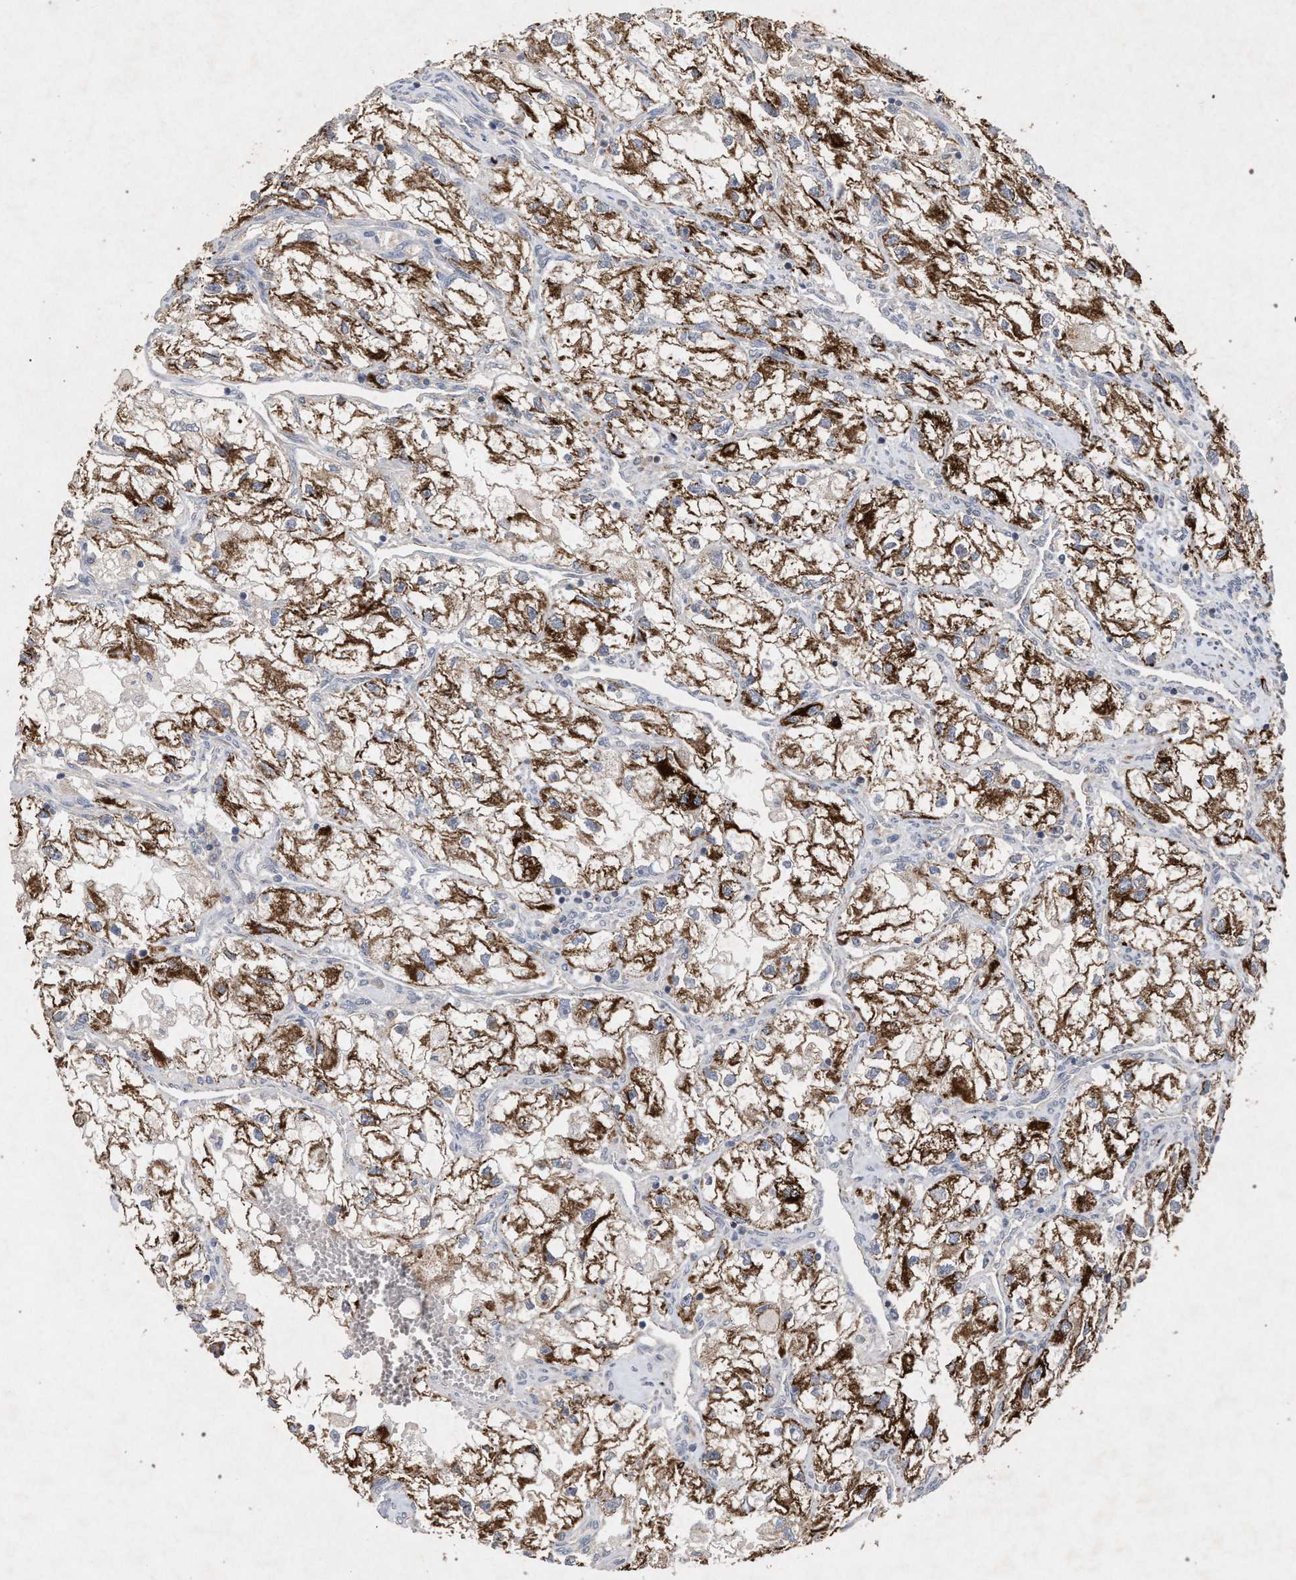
{"staining": {"intensity": "strong", "quantity": ">75%", "location": "cytoplasmic/membranous"}, "tissue": "renal cancer", "cell_type": "Tumor cells", "image_type": "cancer", "snomed": [{"axis": "morphology", "description": "Adenocarcinoma, NOS"}, {"axis": "topography", "description": "Kidney"}], "caption": "An IHC micrograph of neoplastic tissue is shown. Protein staining in brown labels strong cytoplasmic/membranous positivity in adenocarcinoma (renal) within tumor cells. (Brightfield microscopy of DAB IHC at high magnification).", "gene": "PKD2L1", "patient": {"sex": "female", "age": 70}}